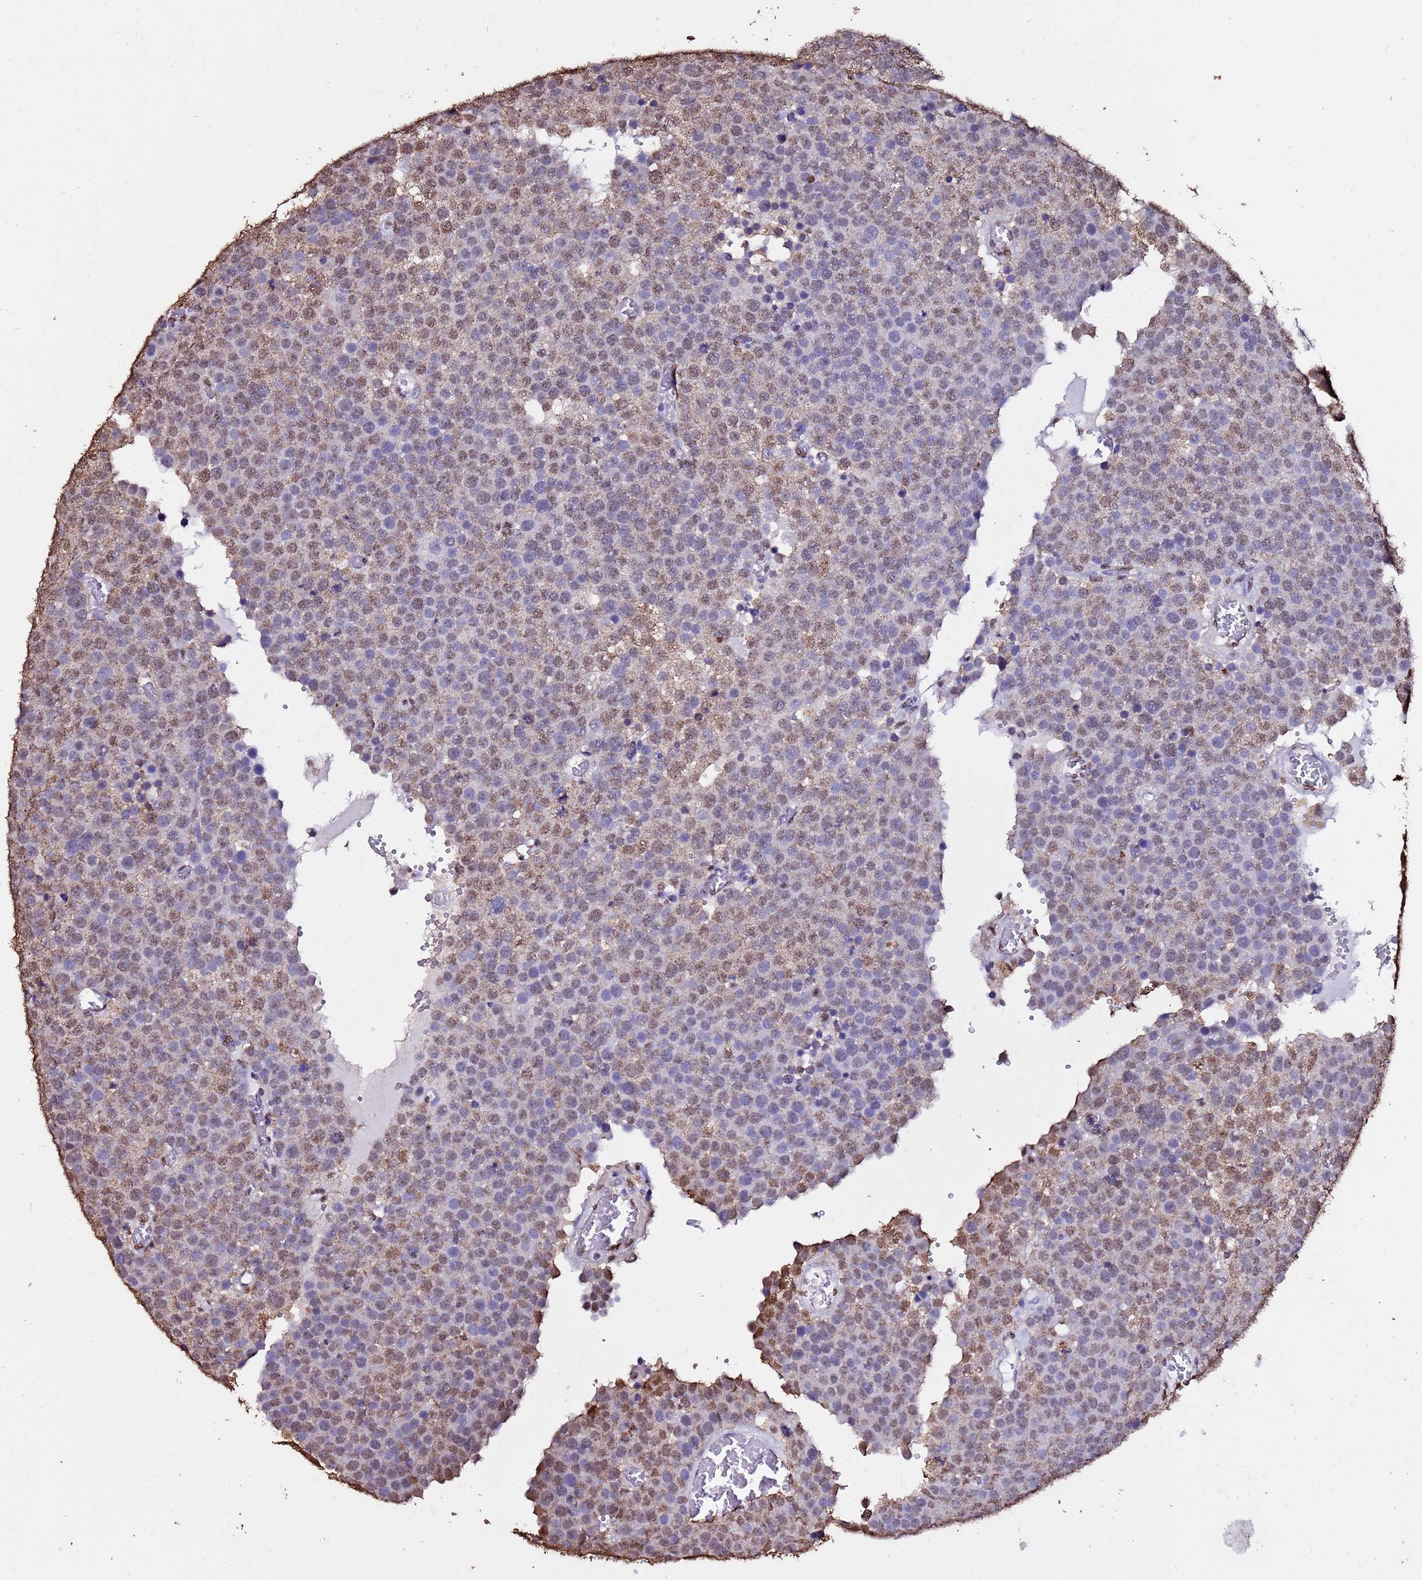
{"staining": {"intensity": "weak", "quantity": "25%-75%", "location": "nuclear"}, "tissue": "testis cancer", "cell_type": "Tumor cells", "image_type": "cancer", "snomed": [{"axis": "morphology", "description": "Normal tissue, NOS"}, {"axis": "morphology", "description": "Seminoma, NOS"}, {"axis": "topography", "description": "Testis"}], "caption": "A high-resolution micrograph shows immunohistochemistry staining of seminoma (testis), which exhibits weak nuclear expression in about 25%-75% of tumor cells. (Stains: DAB in brown, nuclei in blue, Microscopy: brightfield microscopy at high magnification).", "gene": "TRIP6", "patient": {"sex": "male", "age": 71}}